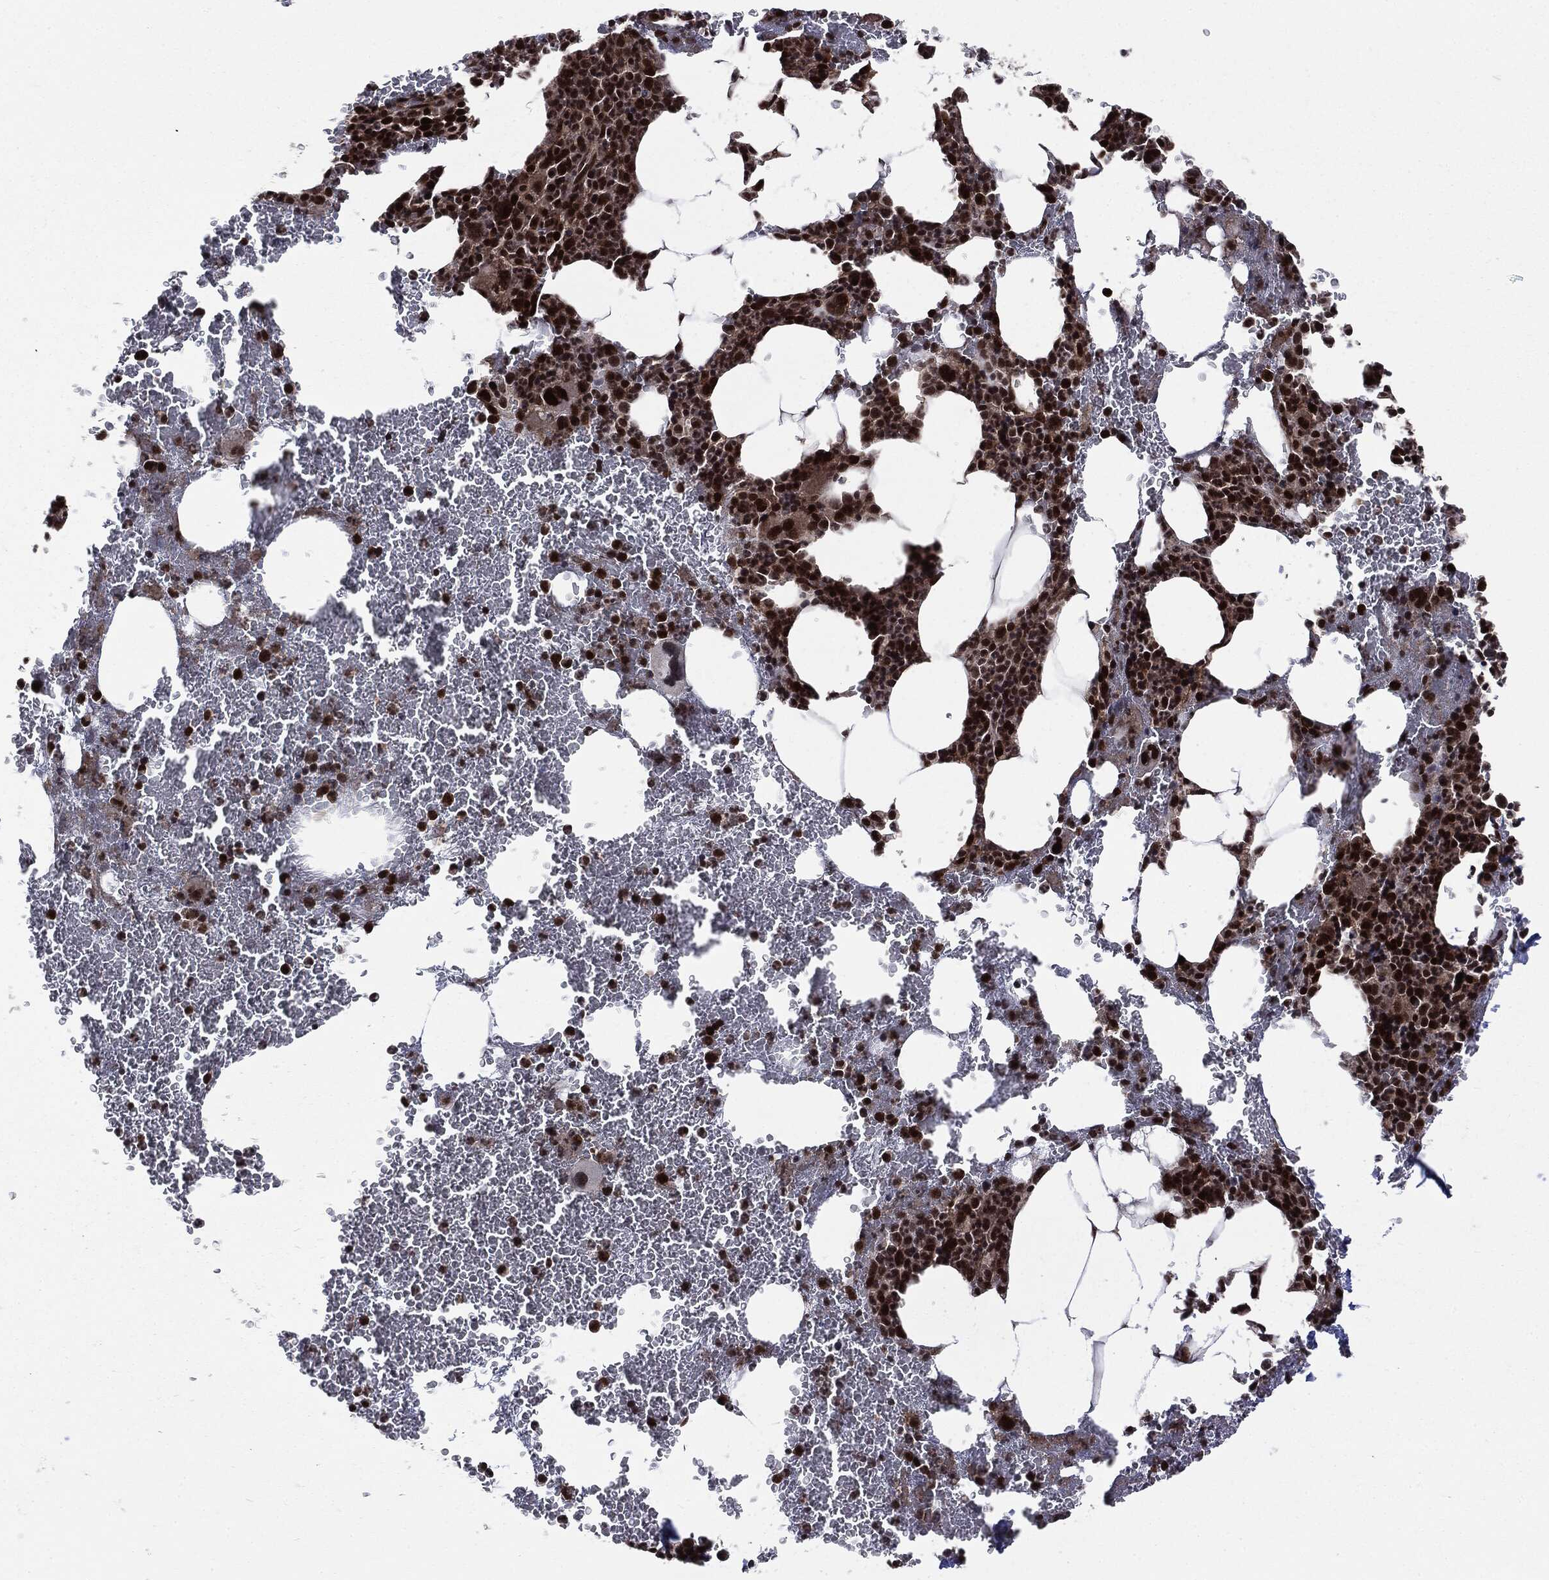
{"staining": {"intensity": "strong", "quantity": ">75%", "location": "nuclear"}, "tissue": "bone marrow", "cell_type": "Hematopoietic cells", "image_type": "normal", "snomed": [{"axis": "morphology", "description": "Normal tissue, NOS"}, {"axis": "topography", "description": "Bone marrow"}], "caption": "Human bone marrow stained with a brown dye demonstrates strong nuclear positive expression in approximately >75% of hematopoietic cells.", "gene": "PTPA", "patient": {"sex": "male", "age": 91}}